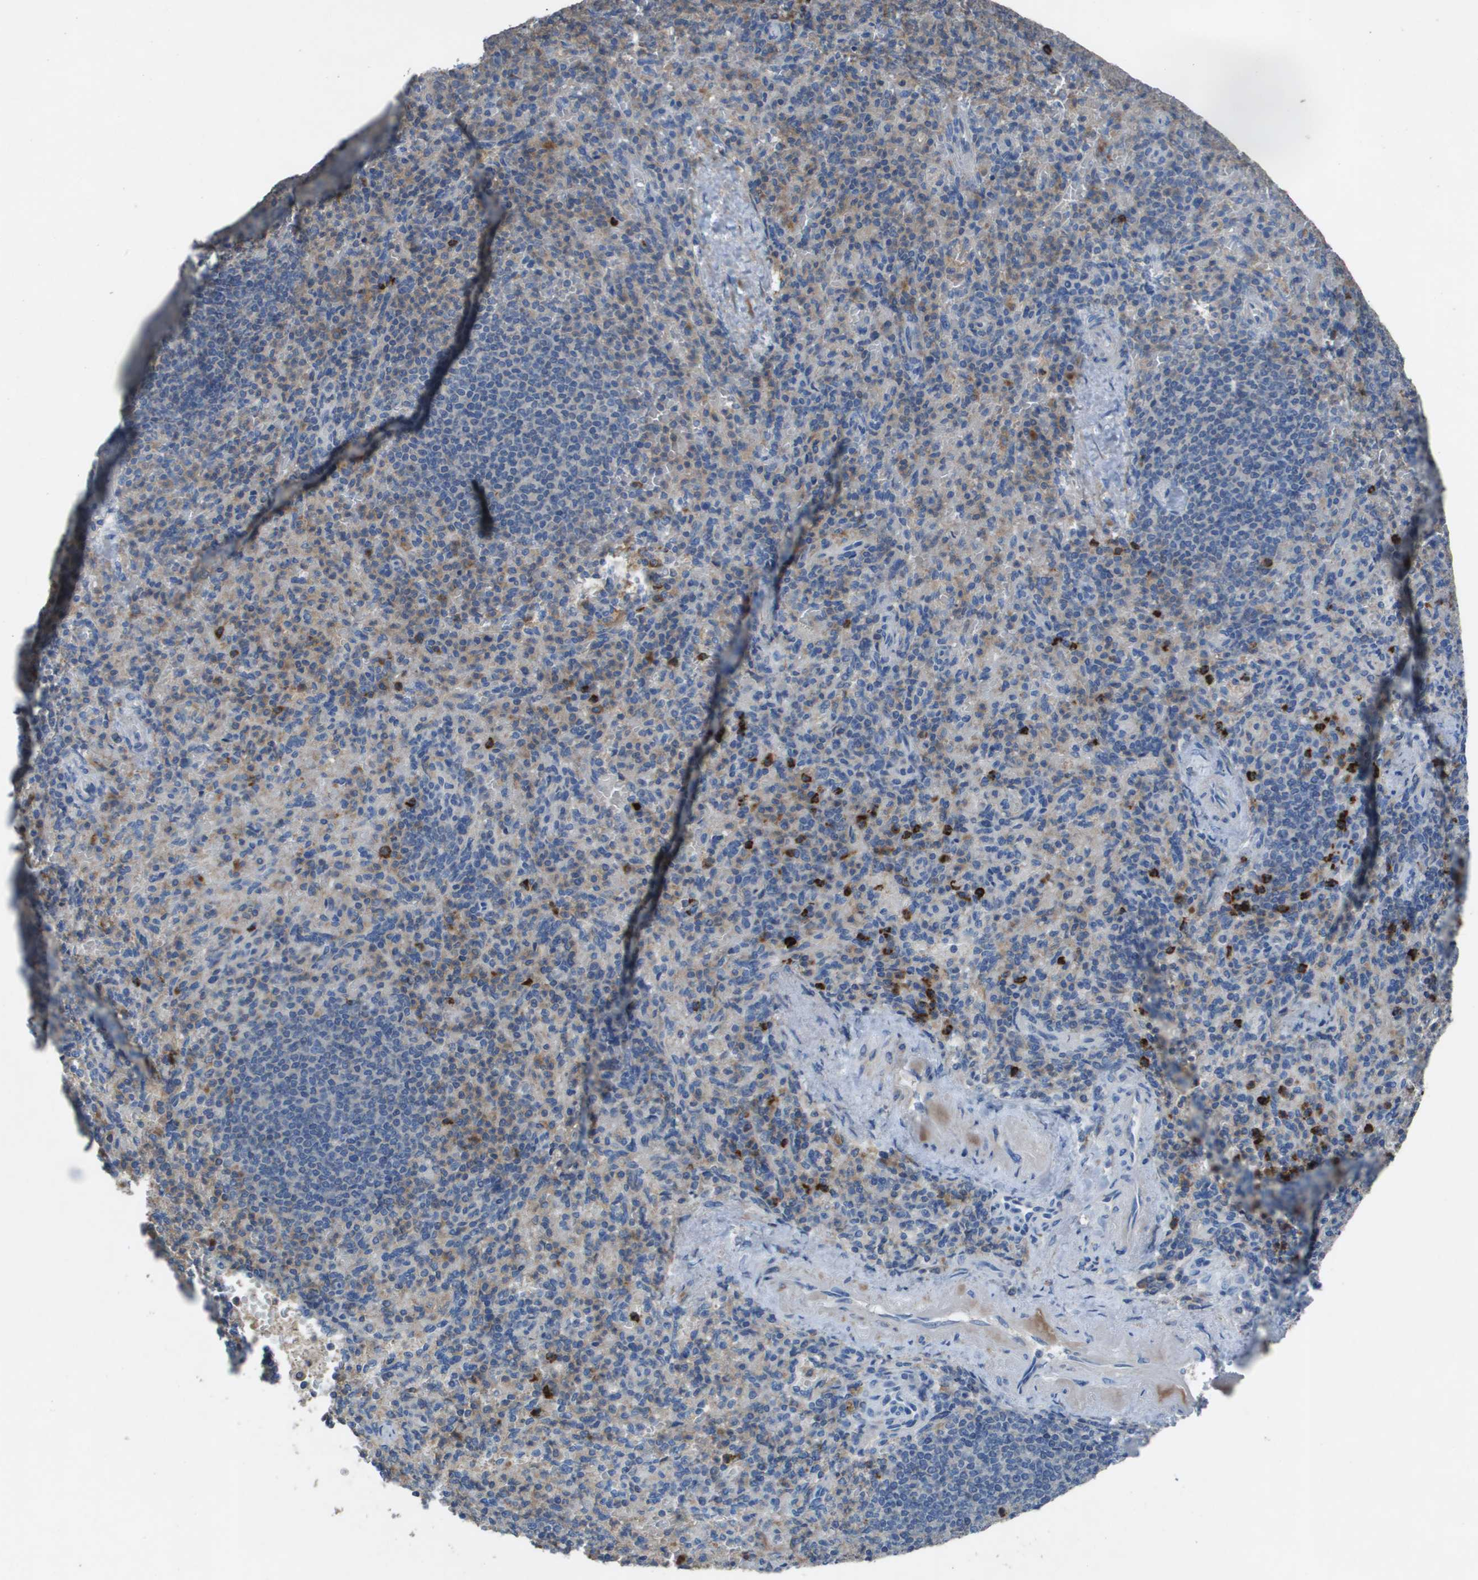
{"staining": {"intensity": "moderate", "quantity": "25%-75%", "location": "cytoplasmic/membranous"}, "tissue": "spleen", "cell_type": "Cells in red pulp", "image_type": "normal", "snomed": [{"axis": "morphology", "description": "Normal tissue, NOS"}, {"axis": "topography", "description": "Spleen"}], "caption": "Cells in red pulp display medium levels of moderate cytoplasmic/membranous positivity in approximately 25%-75% of cells in normal human spleen. The staining was performed using DAB (3,3'-diaminobenzidine), with brown indicating positive protein expression. Nuclei are stained blue with hematoxylin.", "gene": "CLCA4", "patient": {"sex": "female", "age": 74}}